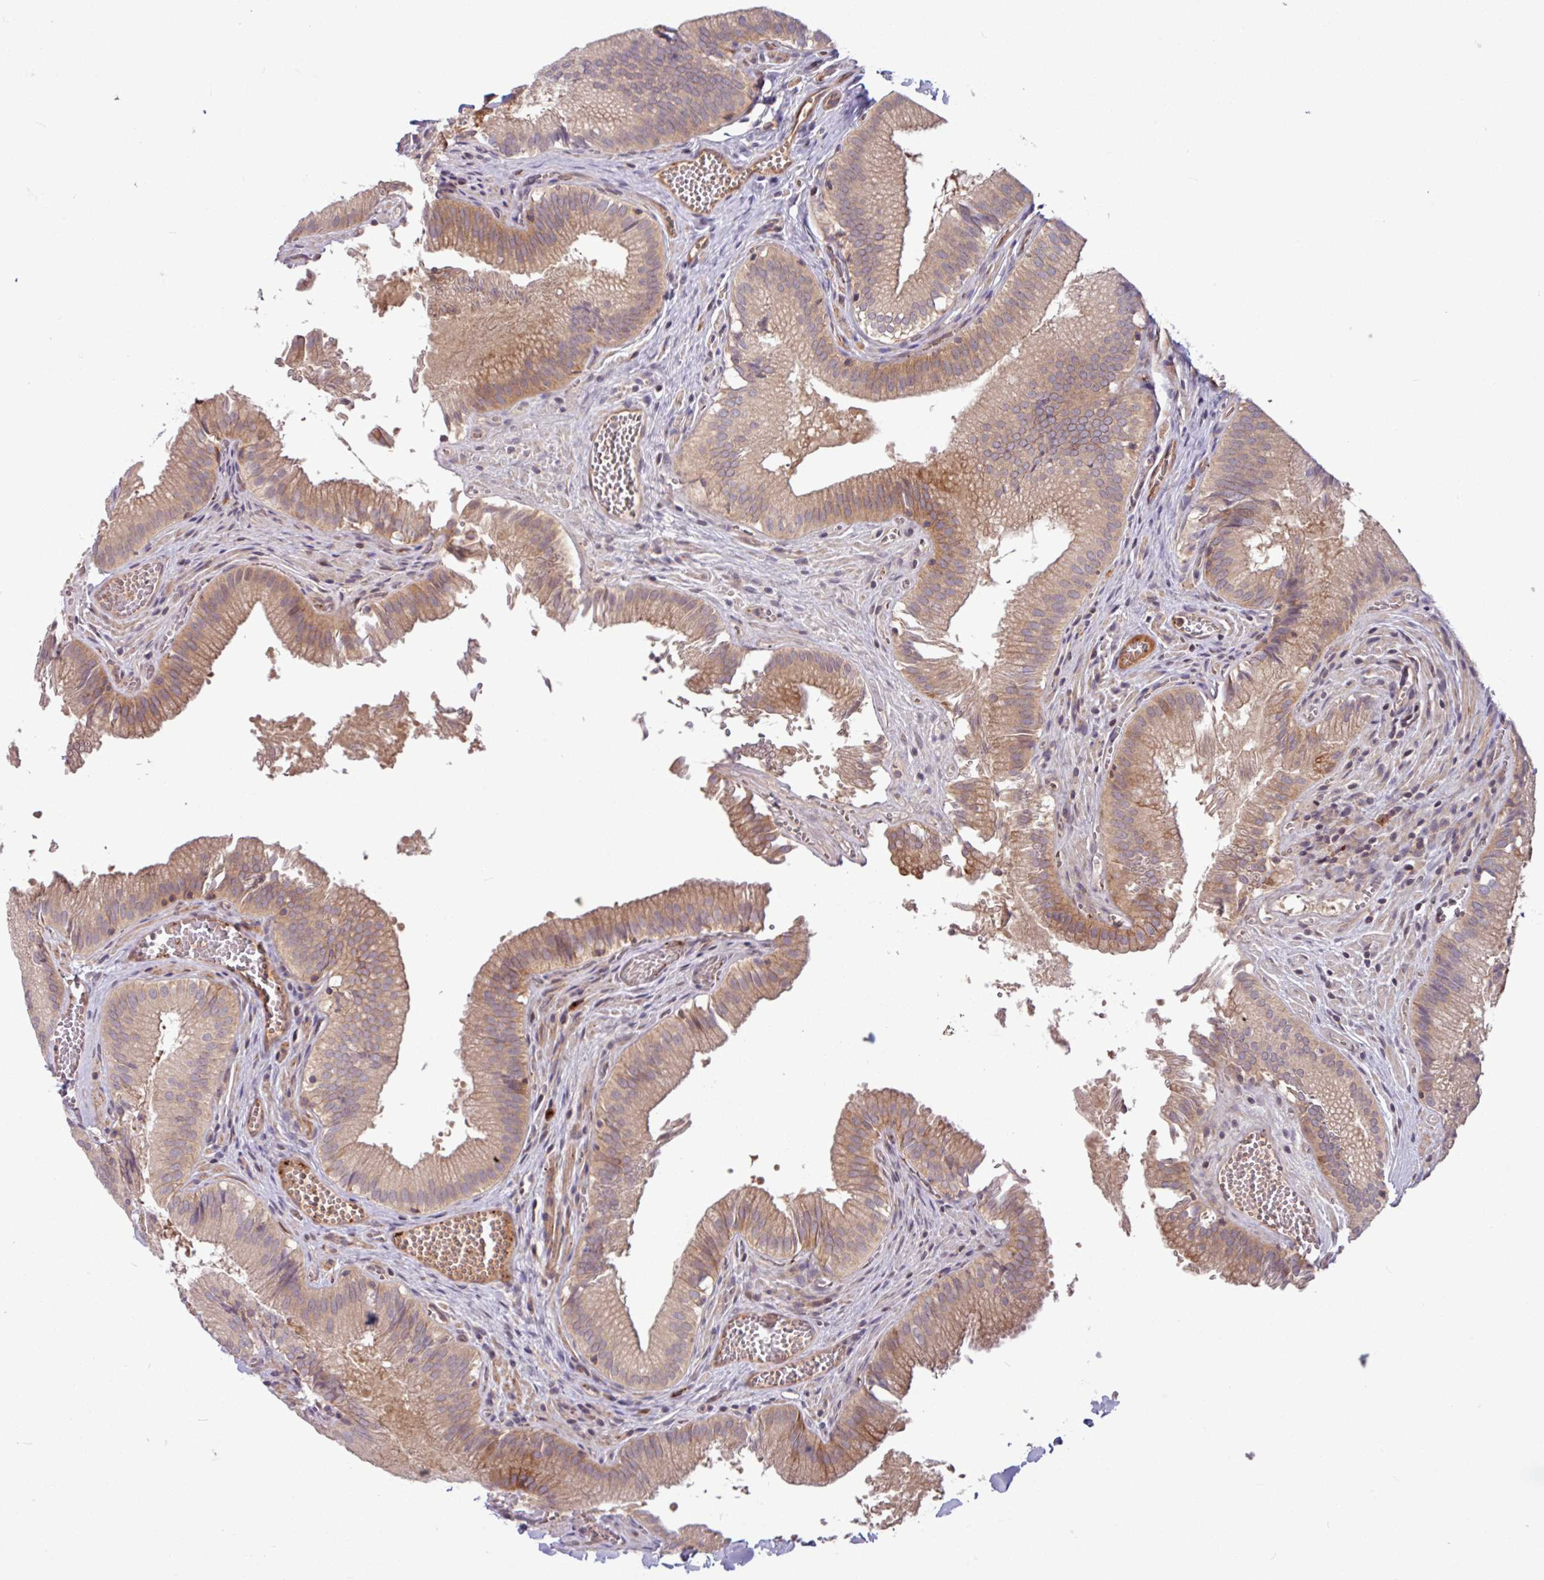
{"staining": {"intensity": "moderate", "quantity": "25%-75%", "location": "cytoplasmic/membranous"}, "tissue": "gallbladder", "cell_type": "Glandular cells", "image_type": "normal", "snomed": [{"axis": "morphology", "description": "Normal tissue, NOS"}, {"axis": "topography", "description": "Gallbladder"}, {"axis": "topography", "description": "Peripheral nerve tissue"}], "caption": "Immunohistochemical staining of normal human gallbladder demonstrates medium levels of moderate cytoplasmic/membranous expression in about 25%-75% of glandular cells.", "gene": "B4GALNT4", "patient": {"sex": "male", "age": 17}}